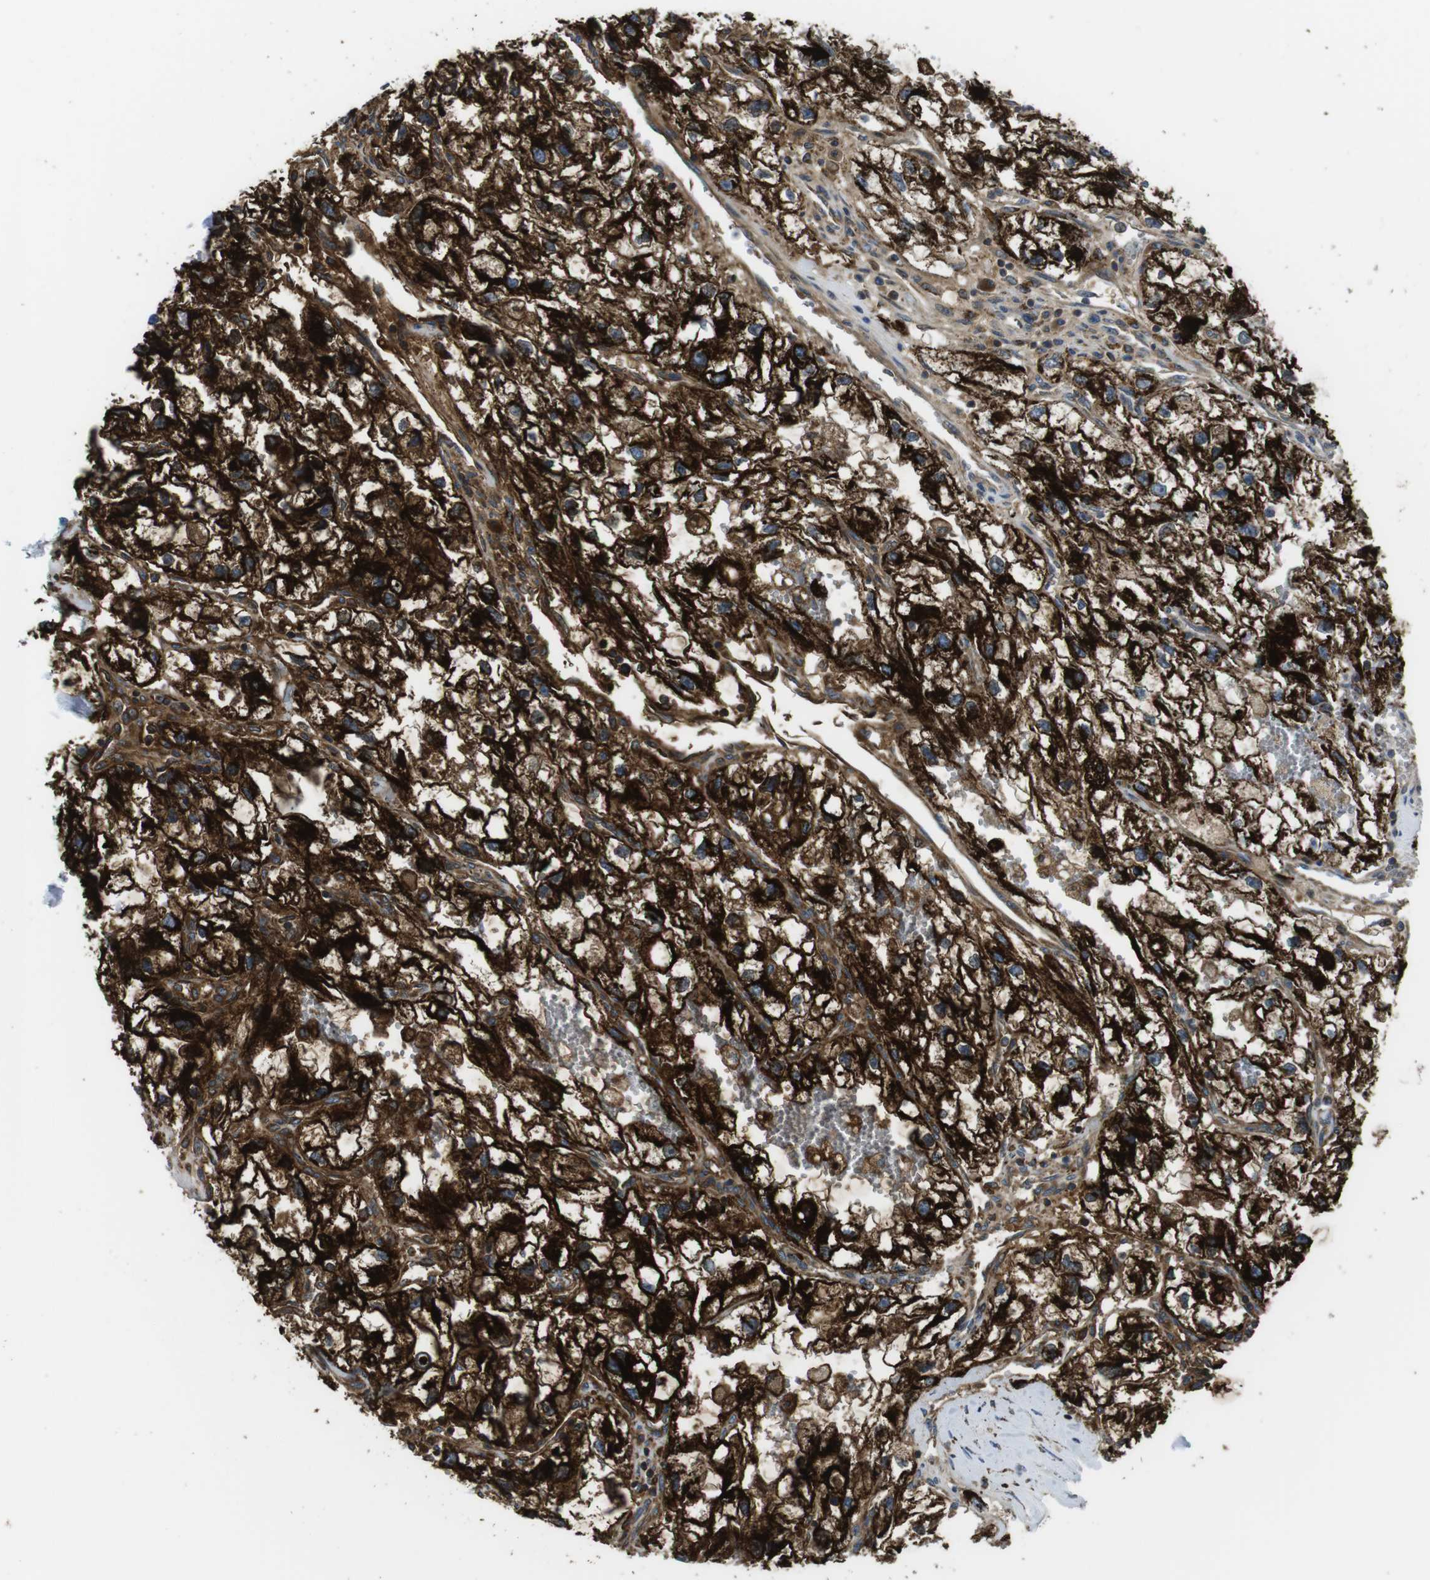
{"staining": {"intensity": "strong", "quantity": "25%-75%", "location": "cytoplasmic/membranous"}, "tissue": "renal cancer", "cell_type": "Tumor cells", "image_type": "cancer", "snomed": [{"axis": "morphology", "description": "Adenocarcinoma, NOS"}, {"axis": "topography", "description": "Kidney"}], "caption": "Immunohistochemistry (IHC) photomicrograph of neoplastic tissue: human renal cancer stained using immunohistochemistry (IHC) displays high levels of strong protein expression localized specifically in the cytoplasmic/membranous of tumor cells, appearing as a cytoplasmic/membranous brown color.", "gene": "KCNE3", "patient": {"sex": "female", "age": 70}}